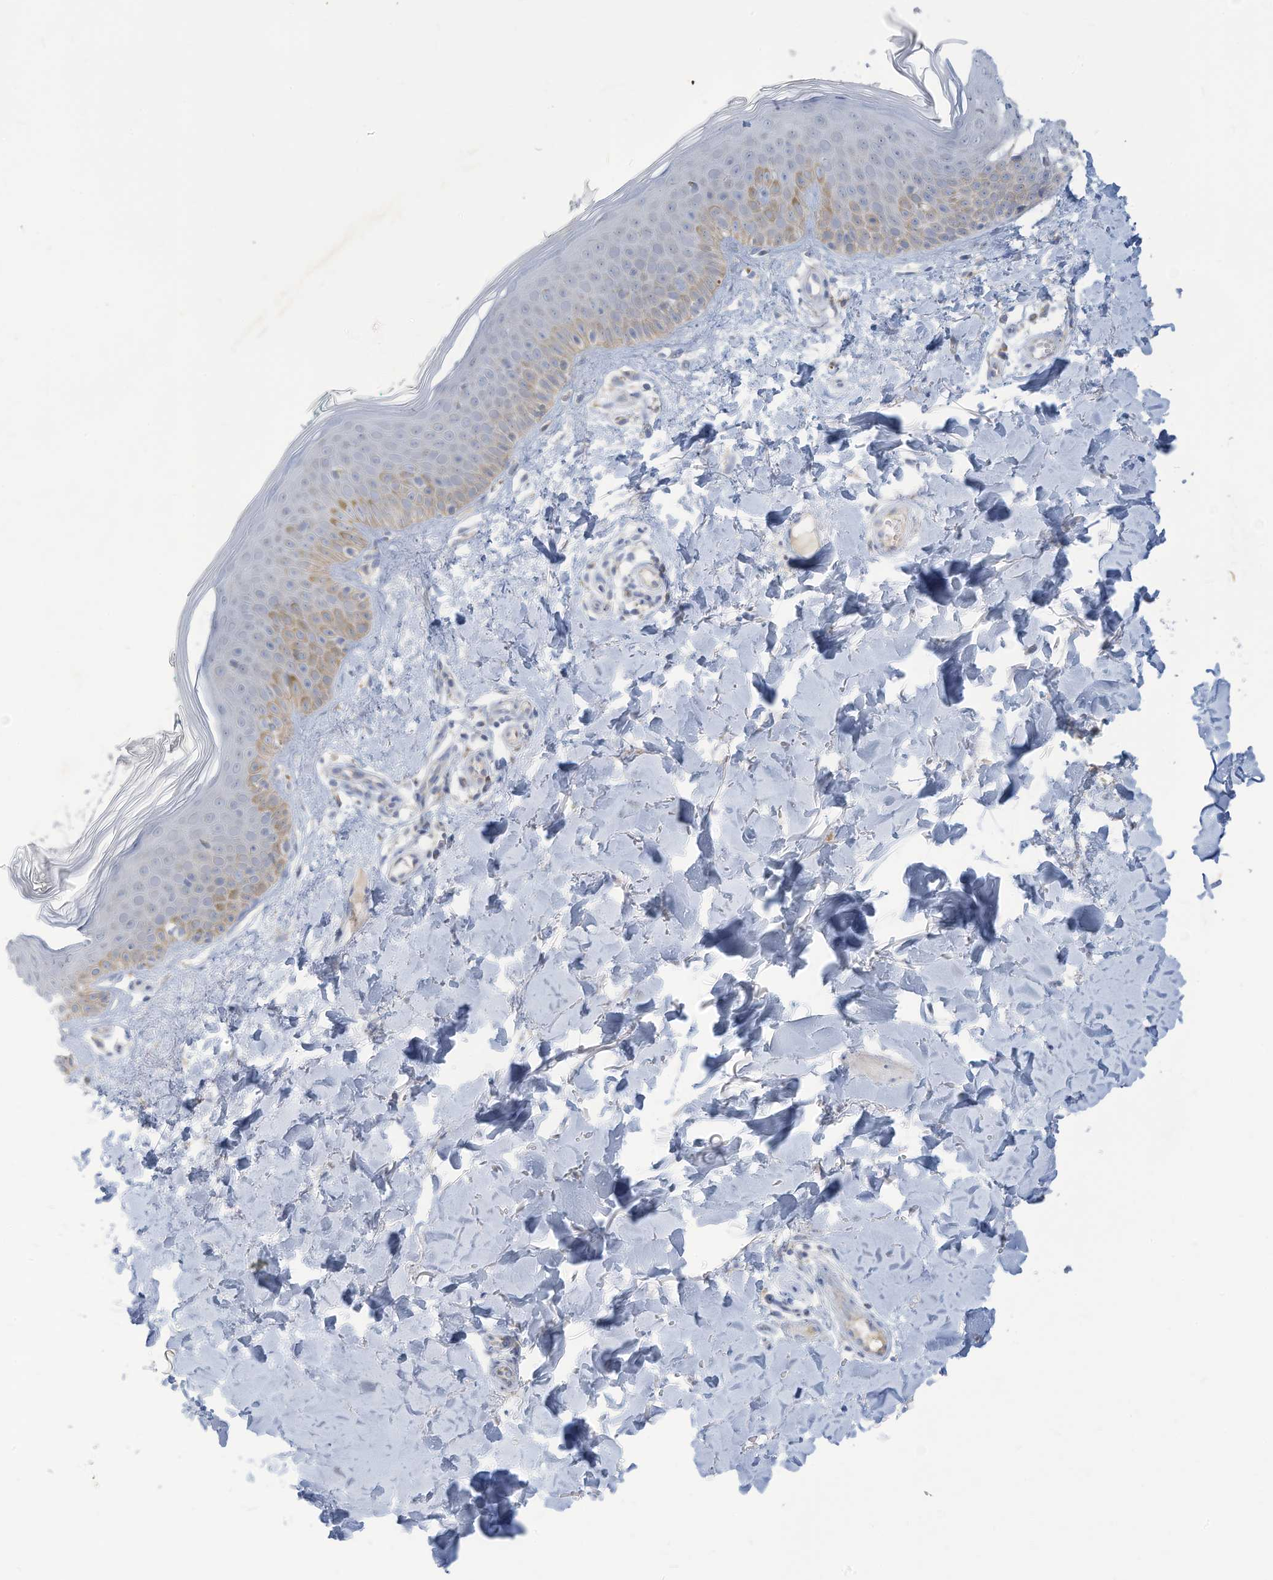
{"staining": {"intensity": "negative", "quantity": "none", "location": "none"}, "tissue": "skin", "cell_type": "Fibroblasts", "image_type": "normal", "snomed": [{"axis": "morphology", "description": "Normal tissue, NOS"}, {"axis": "topography", "description": "Skin"}], "caption": "Immunohistochemistry photomicrograph of unremarkable human skin stained for a protein (brown), which exhibits no staining in fibroblasts. The staining was performed using DAB to visualize the protein expression in brown, while the nuclei were stained in blue with hematoxylin (Magnification: 20x).", "gene": "NLN", "patient": {"sex": "male", "age": 37}}